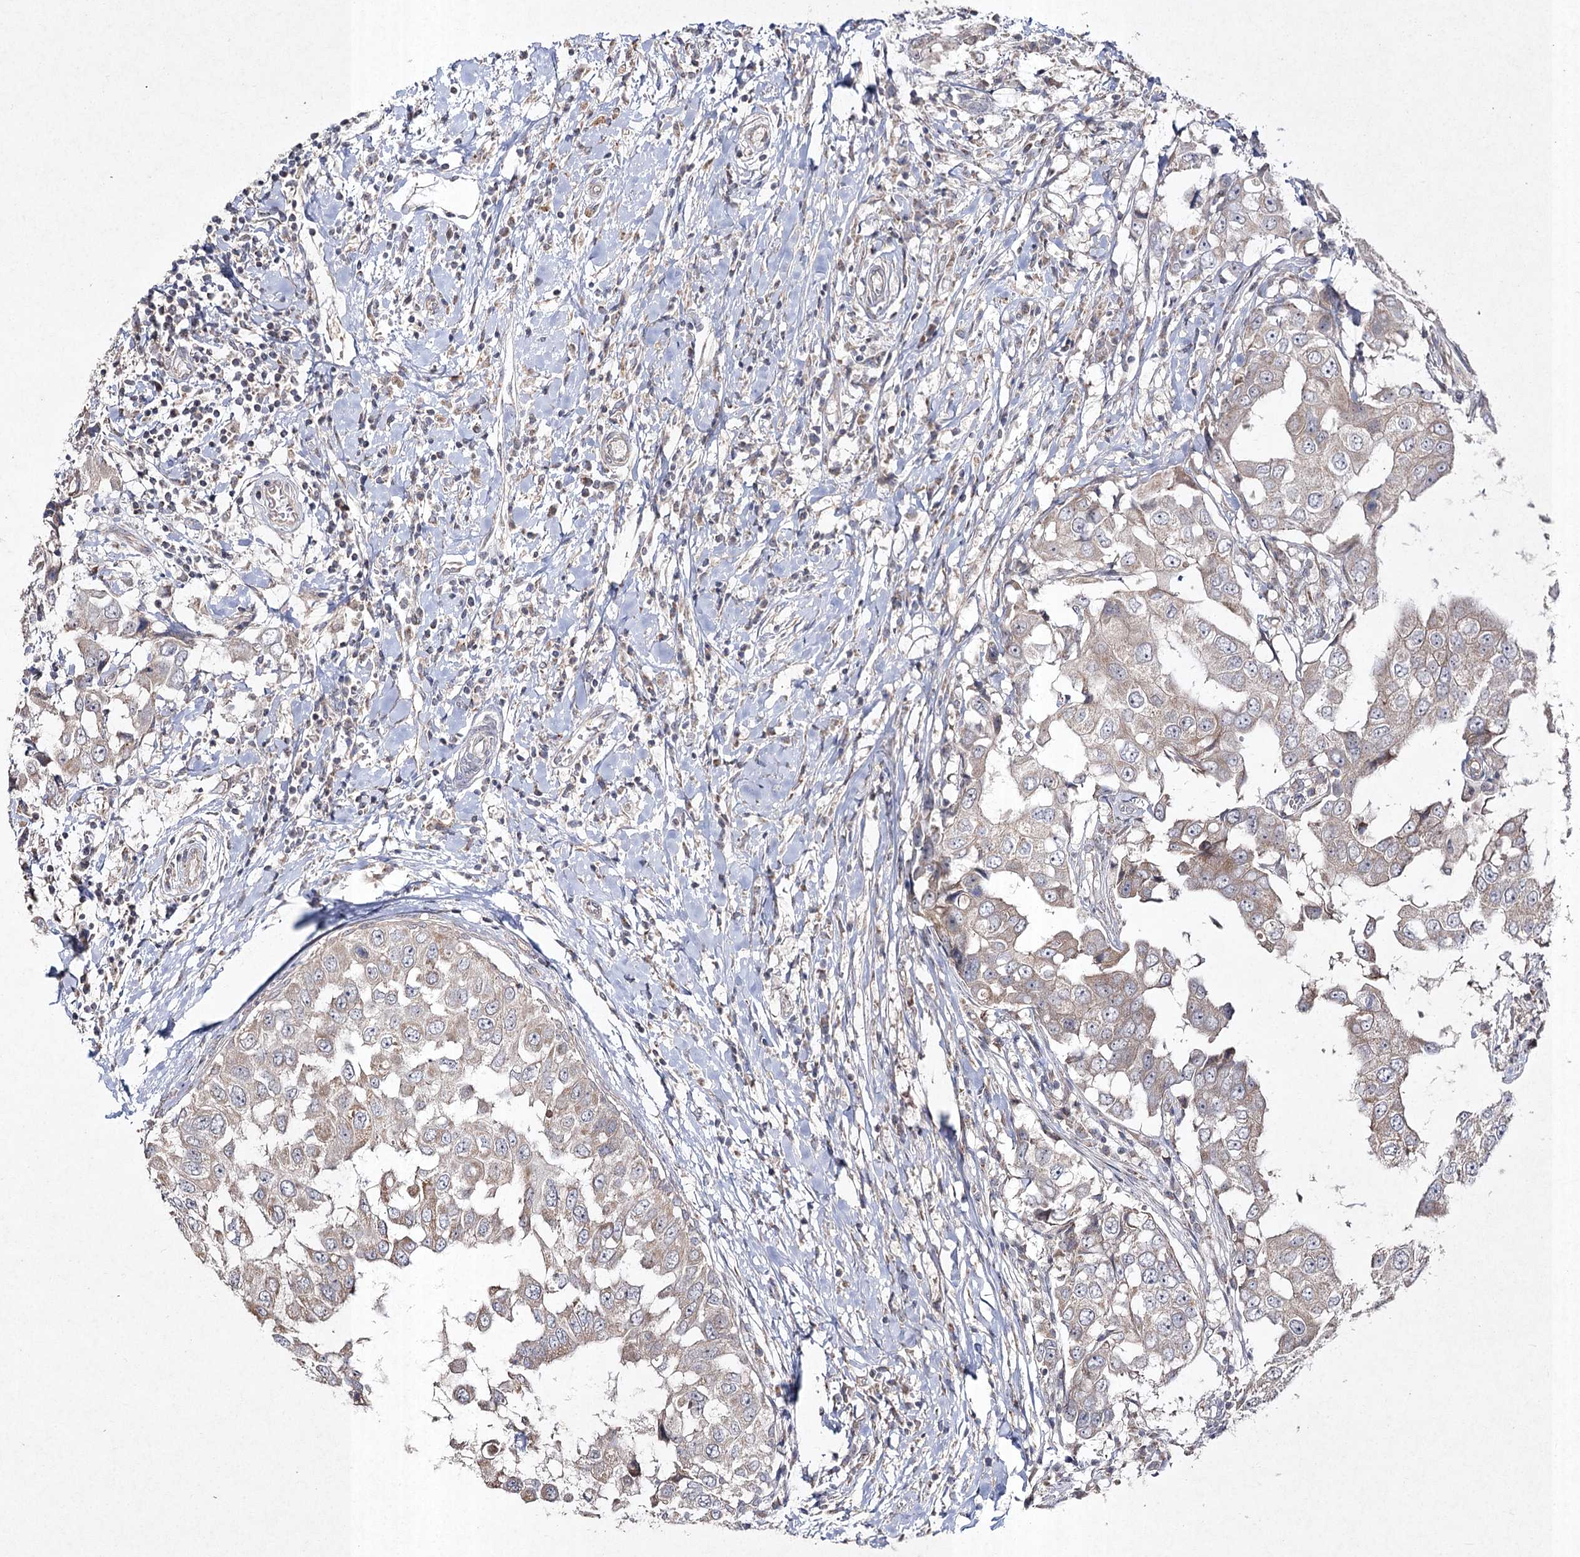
{"staining": {"intensity": "weak", "quantity": "<25%", "location": "cytoplasmic/membranous"}, "tissue": "breast cancer", "cell_type": "Tumor cells", "image_type": "cancer", "snomed": [{"axis": "morphology", "description": "Duct carcinoma"}, {"axis": "topography", "description": "Breast"}], "caption": "The photomicrograph exhibits no staining of tumor cells in breast cancer (invasive ductal carcinoma).", "gene": "FANCL", "patient": {"sex": "female", "age": 27}}